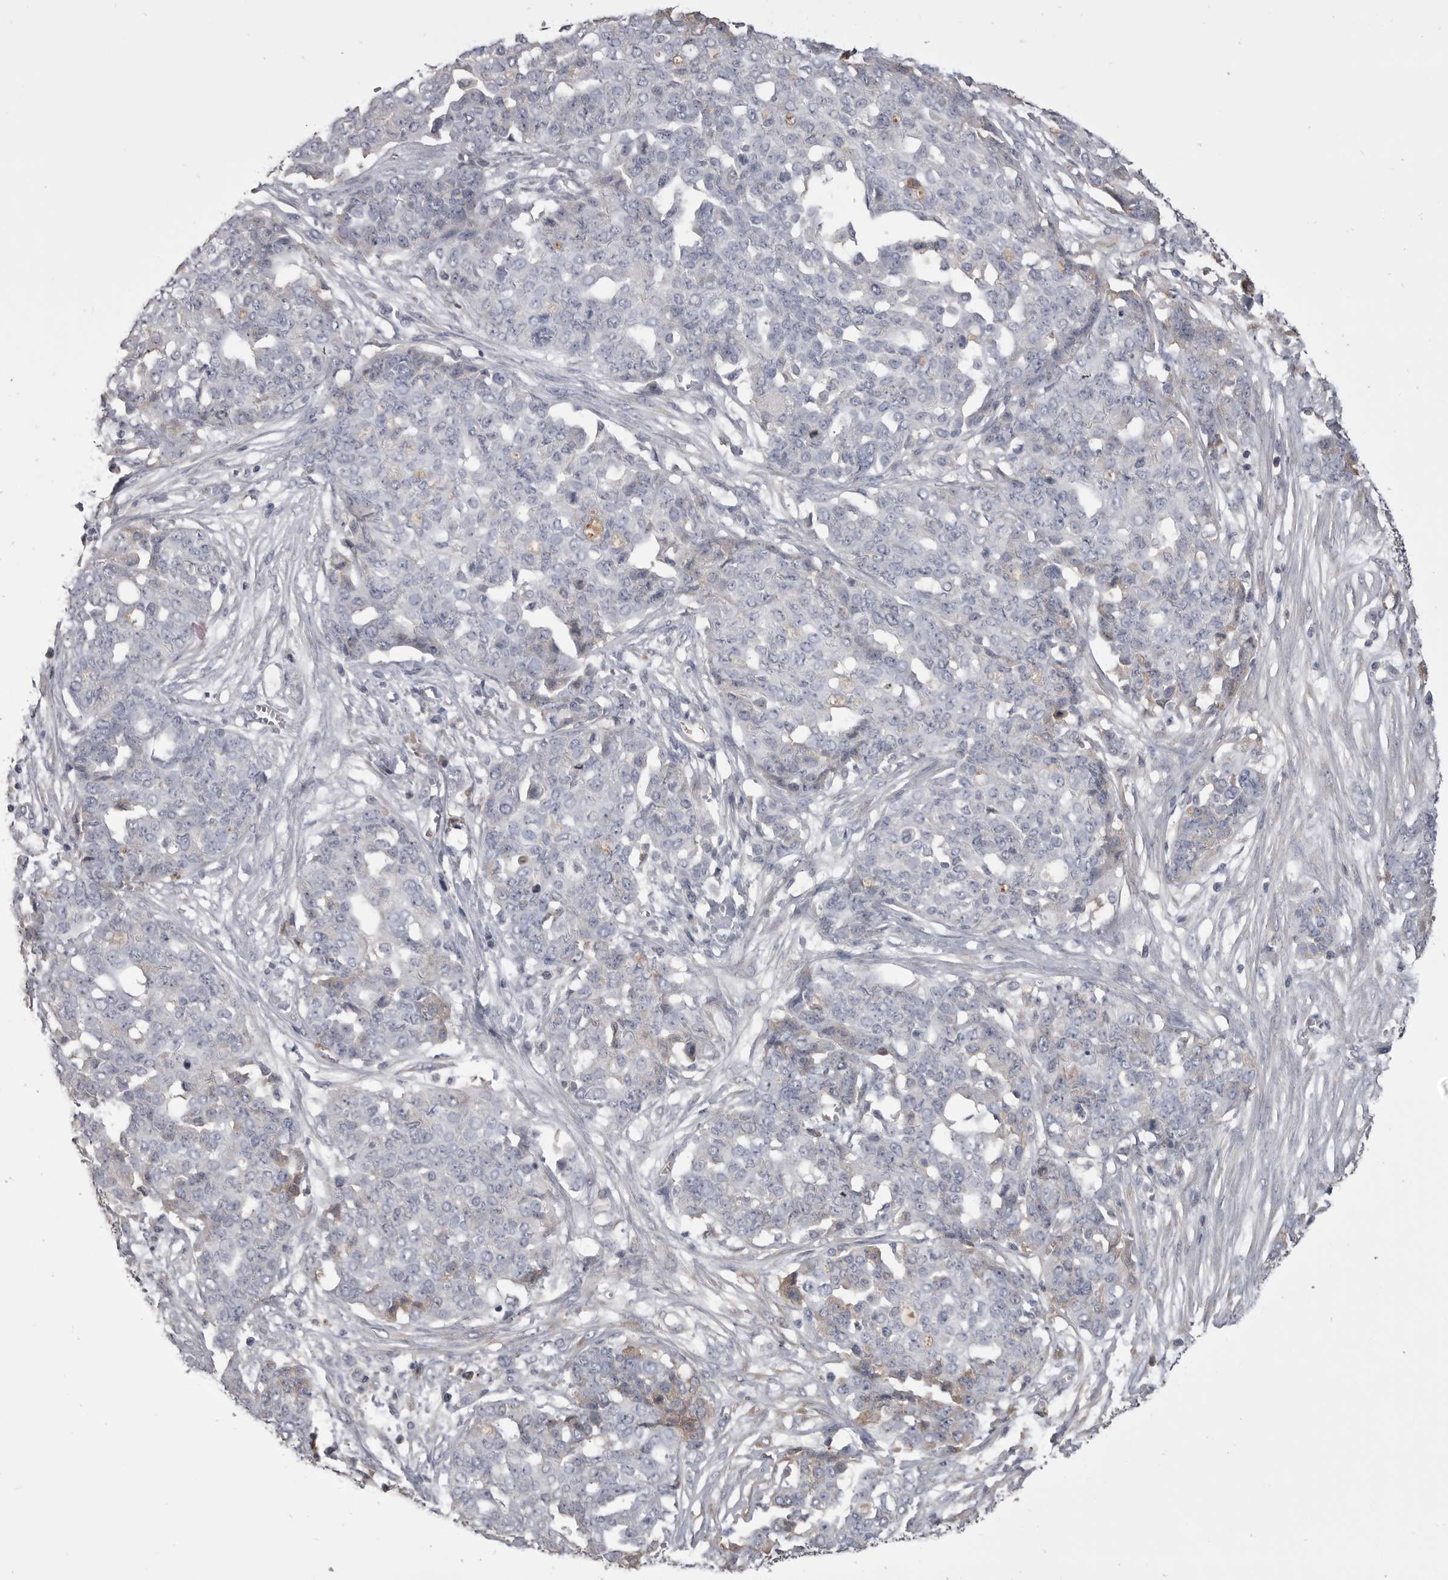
{"staining": {"intensity": "negative", "quantity": "none", "location": "none"}, "tissue": "ovarian cancer", "cell_type": "Tumor cells", "image_type": "cancer", "snomed": [{"axis": "morphology", "description": "Cystadenocarcinoma, serous, NOS"}, {"axis": "topography", "description": "Soft tissue"}, {"axis": "topography", "description": "Ovary"}], "caption": "The immunohistochemistry (IHC) histopathology image has no significant staining in tumor cells of serous cystadenocarcinoma (ovarian) tissue.", "gene": "AHSG", "patient": {"sex": "female", "age": 57}}